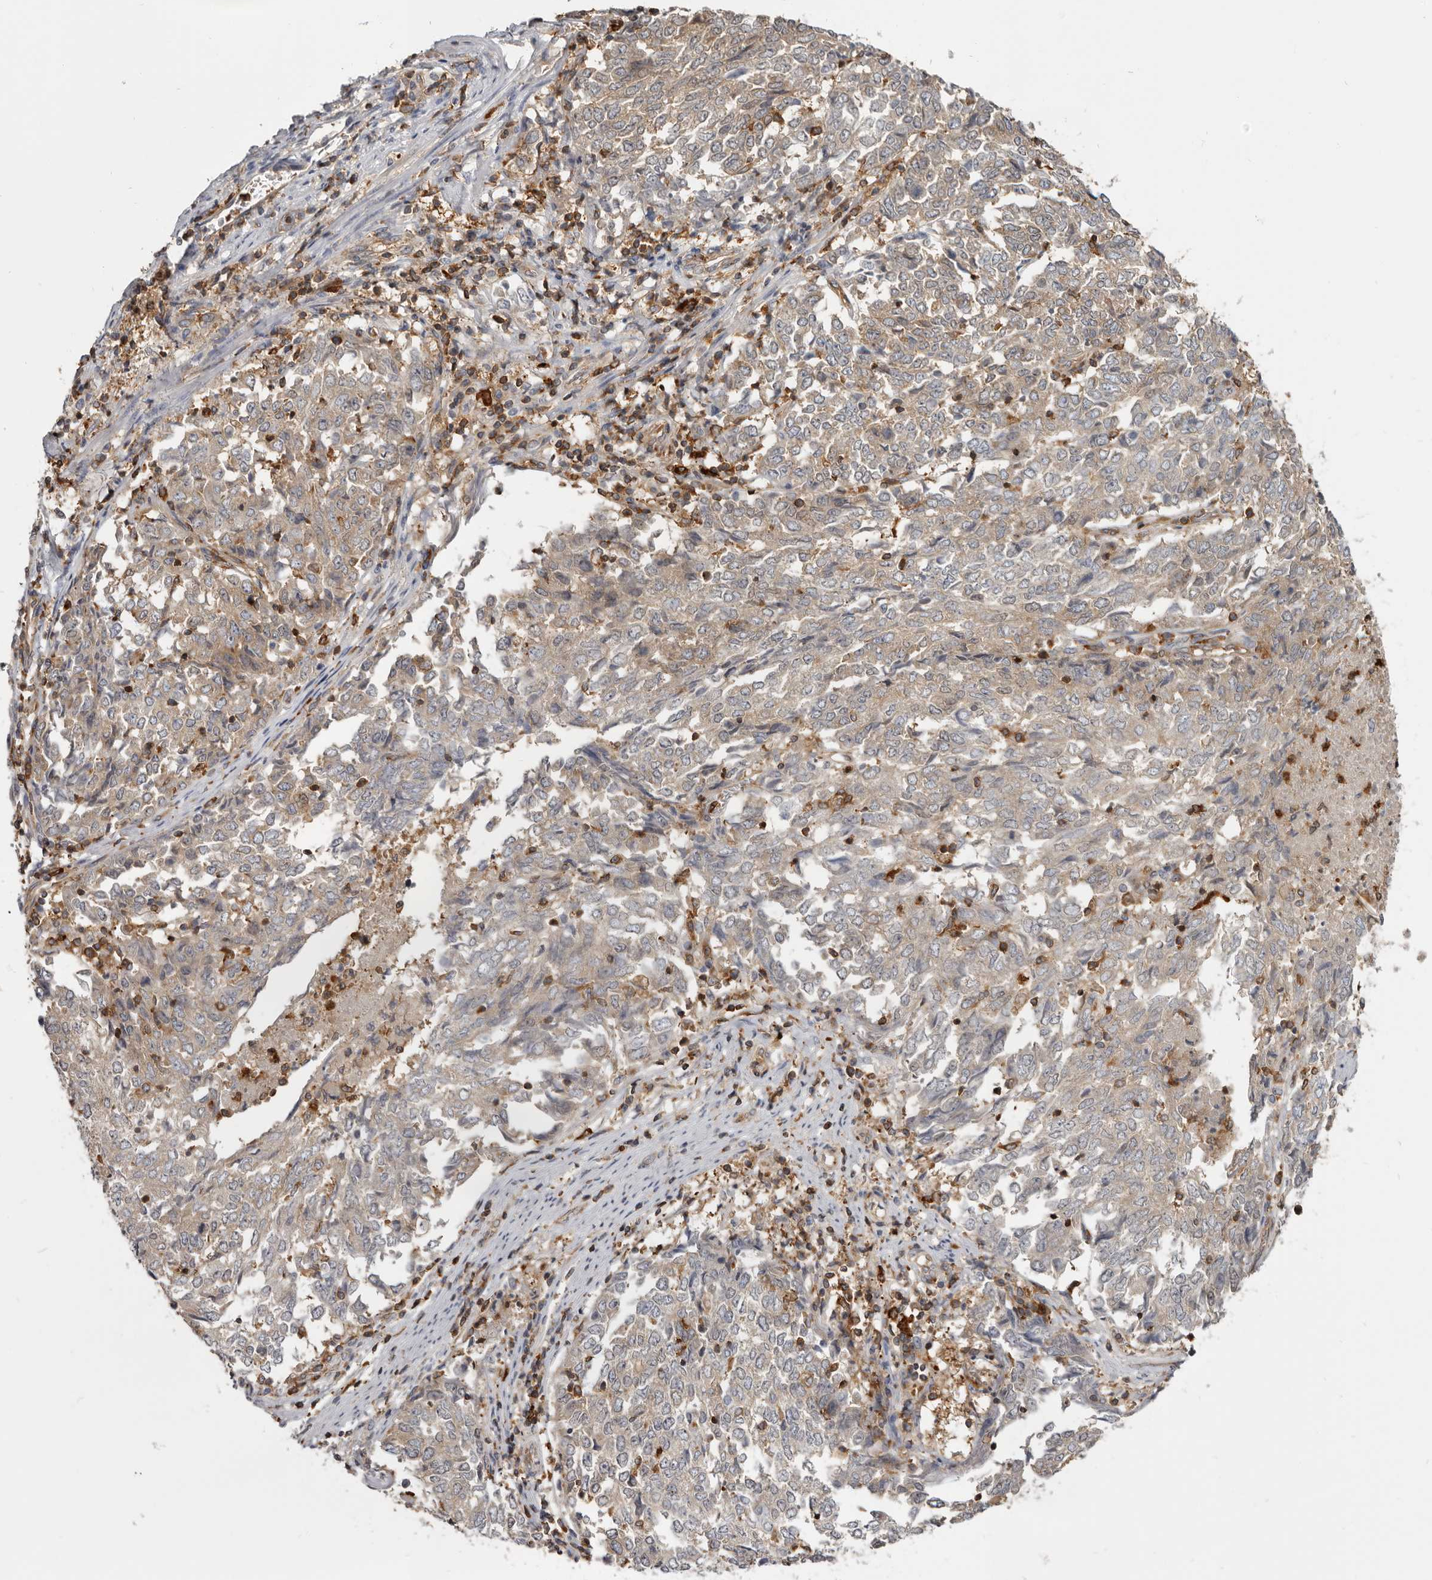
{"staining": {"intensity": "weak", "quantity": "25%-75%", "location": "cytoplasmic/membranous"}, "tissue": "endometrial cancer", "cell_type": "Tumor cells", "image_type": "cancer", "snomed": [{"axis": "morphology", "description": "Adenocarcinoma, NOS"}, {"axis": "topography", "description": "Endometrium"}], "caption": "DAB immunohistochemical staining of human endometrial cancer exhibits weak cytoplasmic/membranous protein staining in approximately 25%-75% of tumor cells.", "gene": "CBL", "patient": {"sex": "female", "age": 80}}